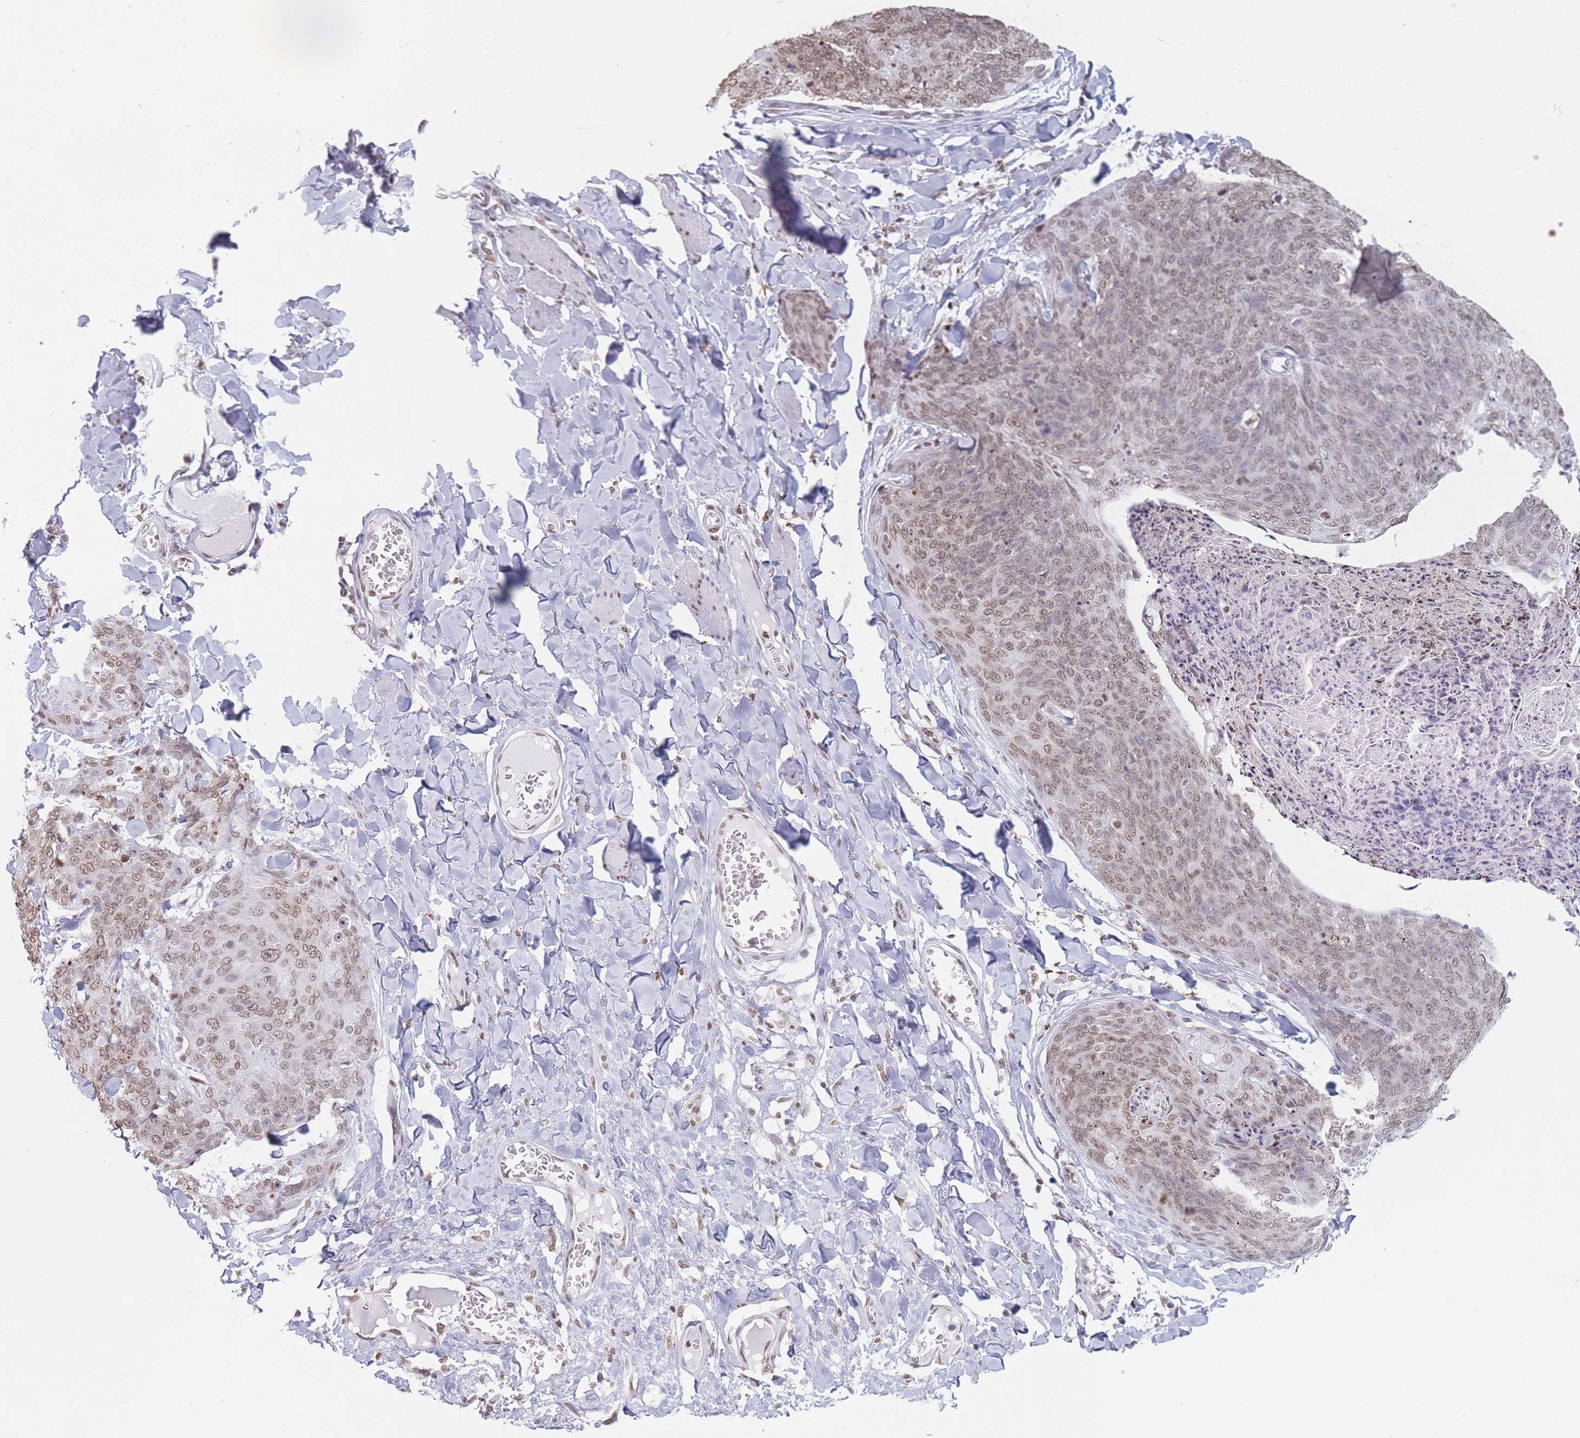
{"staining": {"intensity": "weak", "quantity": ">75%", "location": "nuclear"}, "tissue": "skin cancer", "cell_type": "Tumor cells", "image_type": "cancer", "snomed": [{"axis": "morphology", "description": "Squamous cell carcinoma, NOS"}, {"axis": "topography", "description": "Skin"}, {"axis": "topography", "description": "Vulva"}], "caption": "Skin cancer tissue demonstrates weak nuclear staining in approximately >75% of tumor cells, visualized by immunohistochemistry.", "gene": "RYK", "patient": {"sex": "female", "age": 85}}